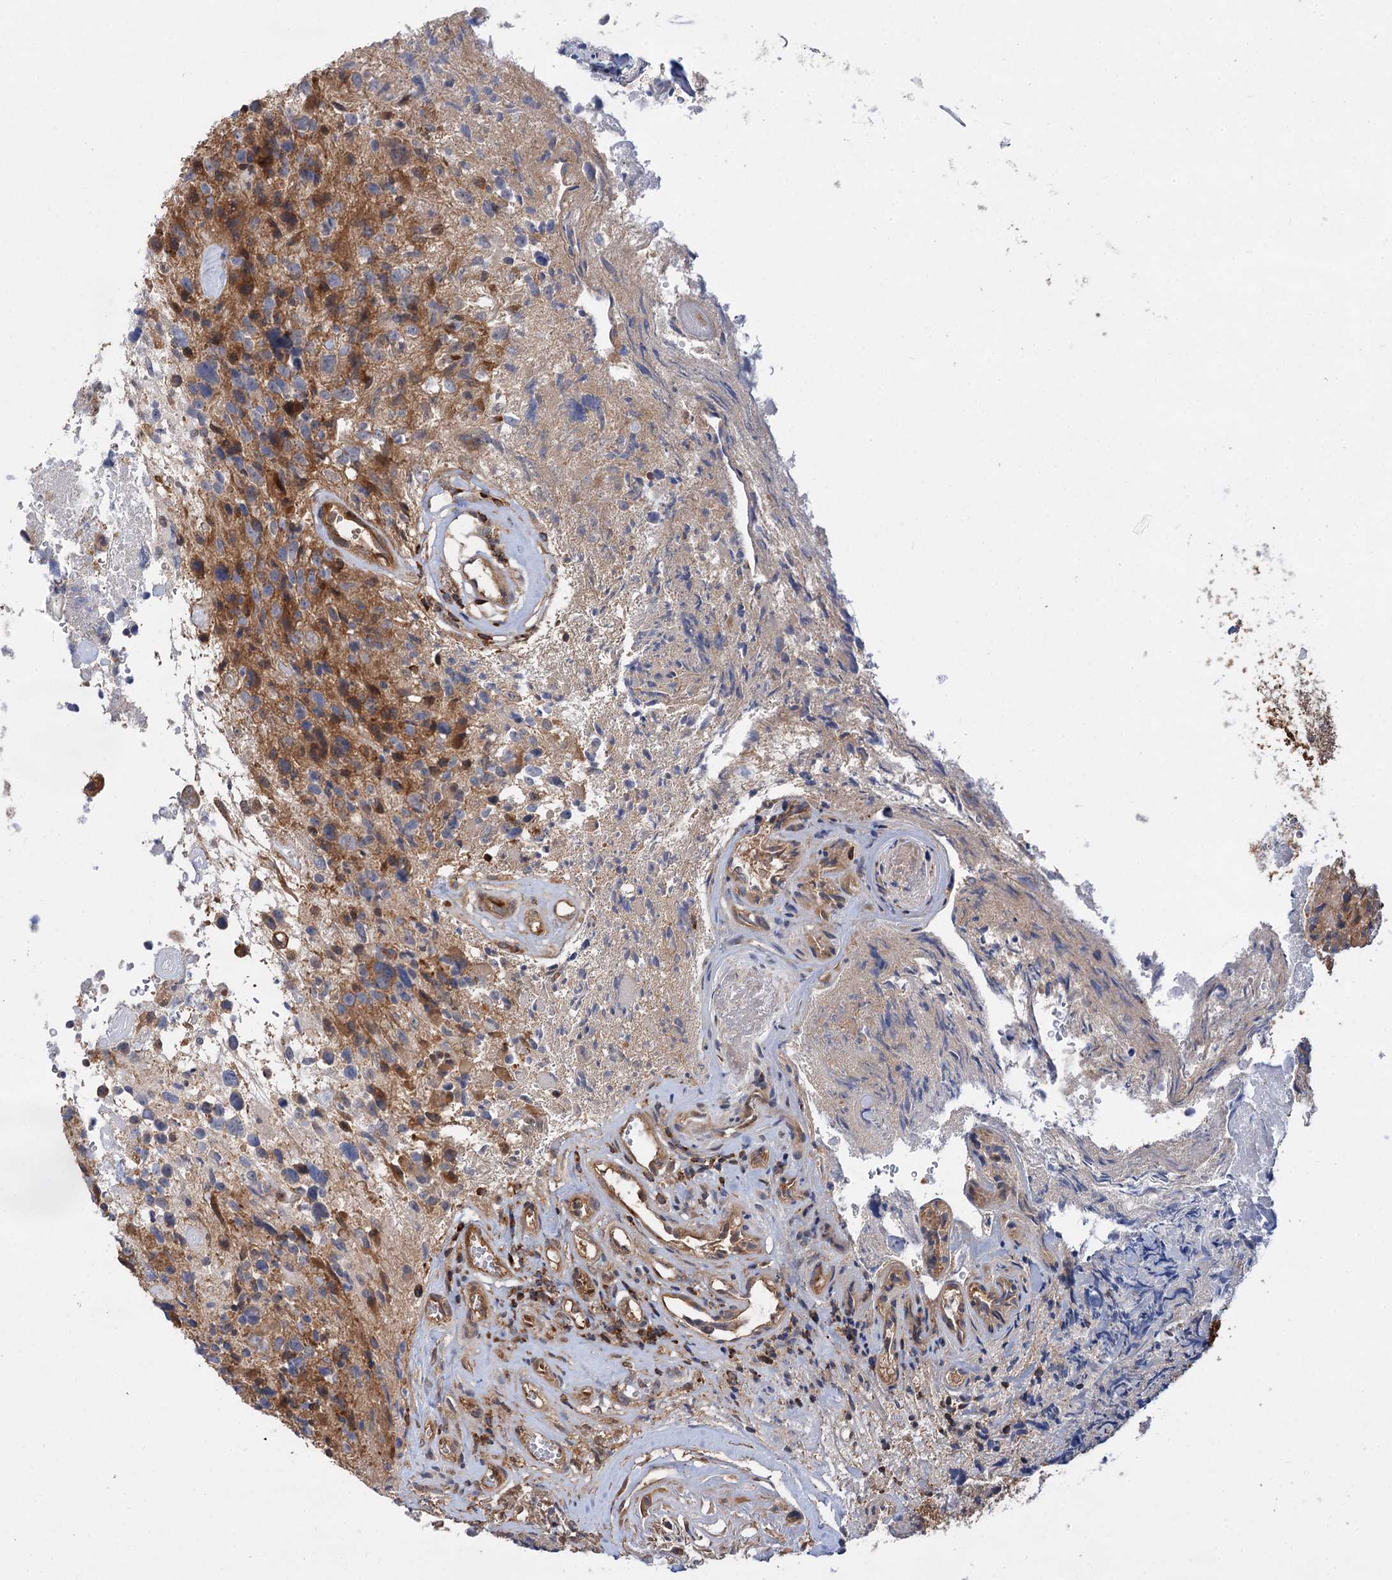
{"staining": {"intensity": "moderate", "quantity": "<25%", "location": "cytoplasmic/membranous"}, "tissue": "glioma", "cell_type": "Tumor cells", "image_type": "cancer", "snomed": [{"axis": "morphology", "description": "Glioma, malignant, High grade"}, {"axis": "topography", "description": "Brain"}], "caption": "DAB (3,3'-diaminobenzidine) immunohistochemical staining of glioma displays moderate cytoplasmic/membranous protein expression in approximately <25% of tumor cells.", "gene": "PACS1", "patient": {"sex": "male", "age": 69}}